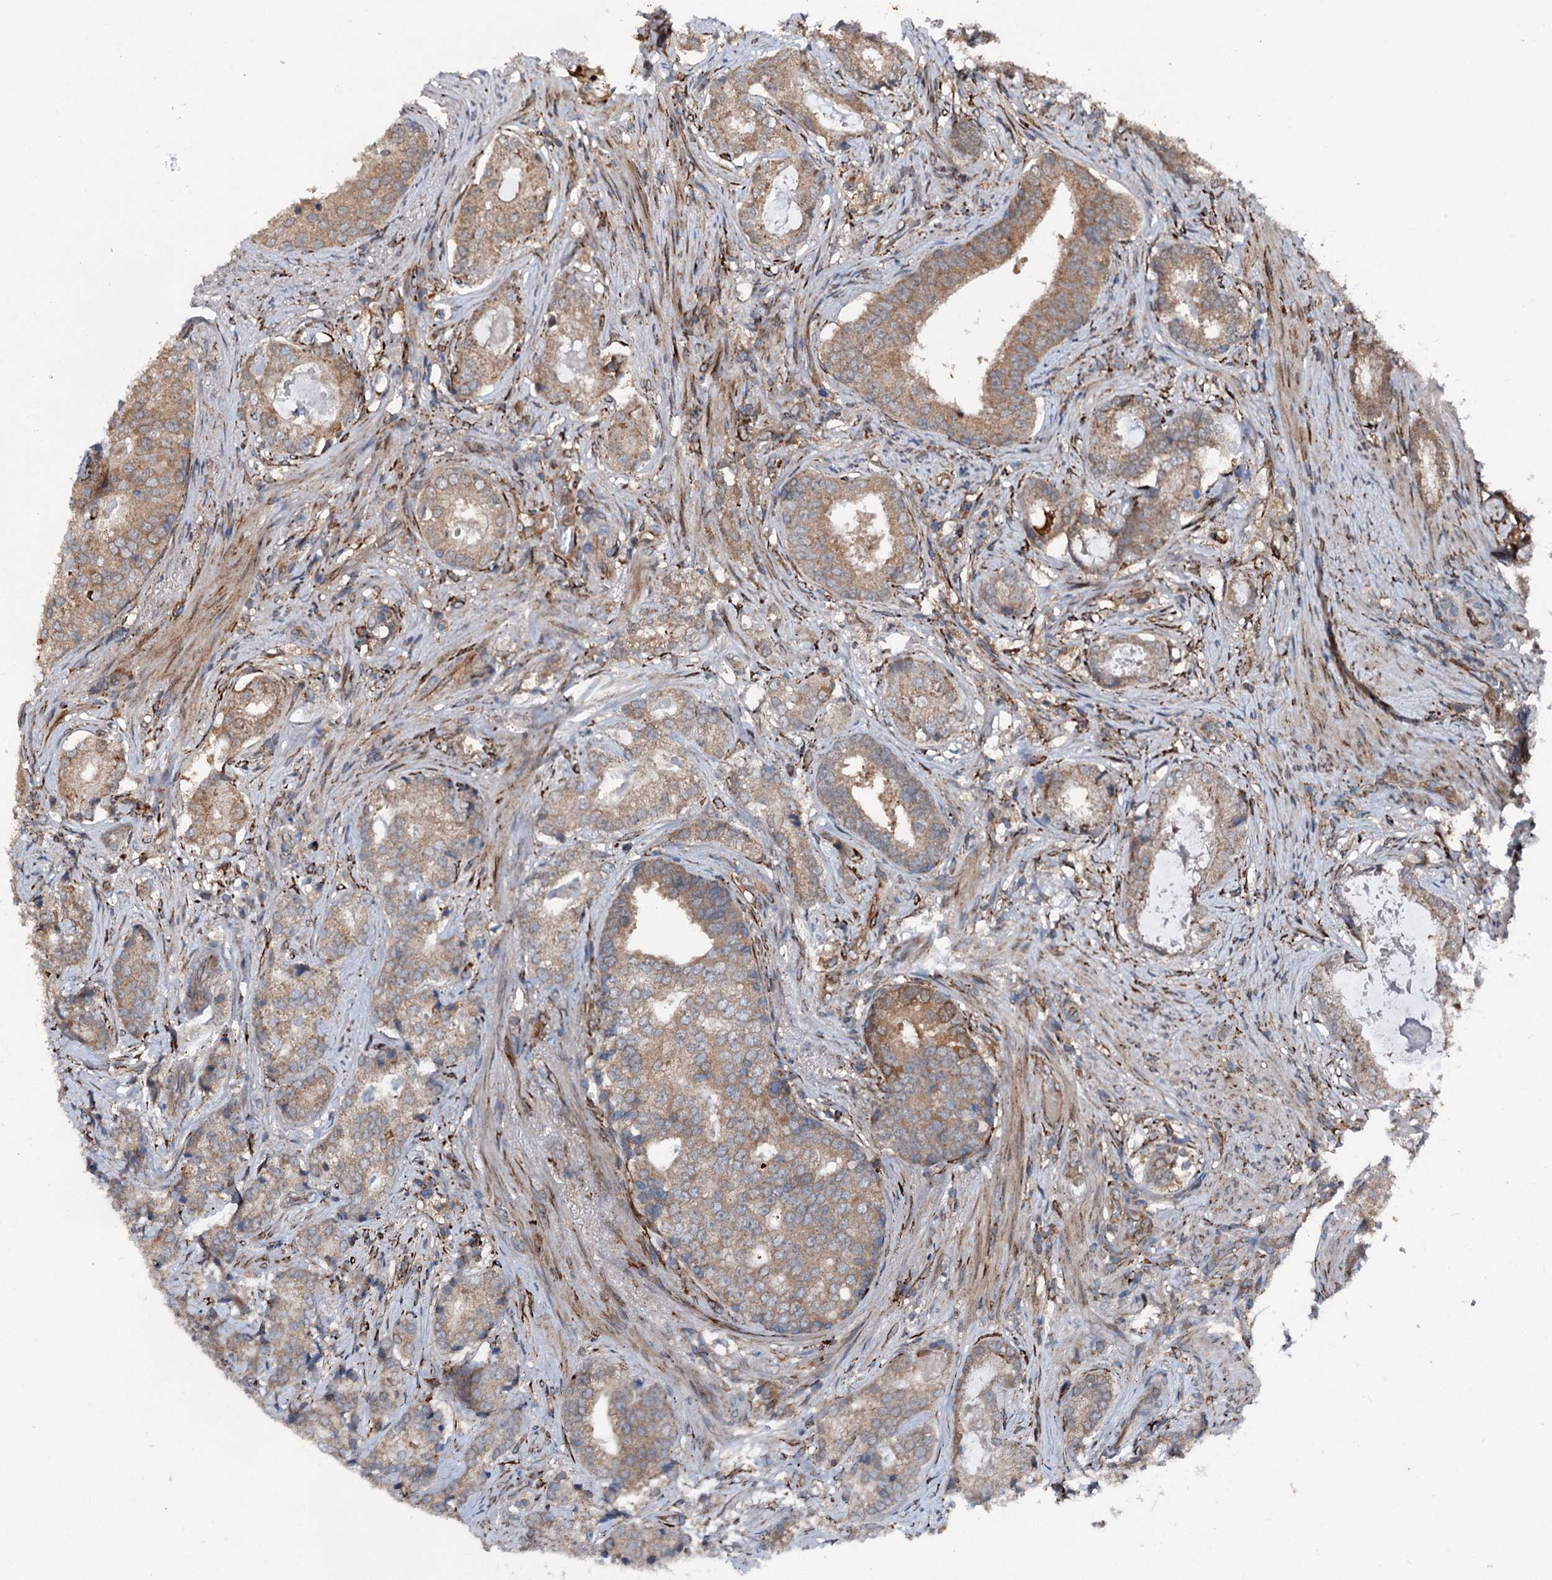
{"staining": {"intensity": "moderate", "quantity": ">75%", "location": "cytoplasmic/membranous"}, "tissue": "prostate cancer", "cell_type": "Tumor cells", "image_type": "cancer", "snomed": [{"axis": "morphology", "description": "Adenocarcinoma, Low grade"}, {"axis": "topography", "description": "Prostate"}], "caption": "Prostate cancer tissue reveals moderate cytoplasmic/membranous staining in about >75% of tumor cells, visualized by immunohistochemistry.", "gene": "DDIAS", "patient": {"sex": "male", "age": 71}}